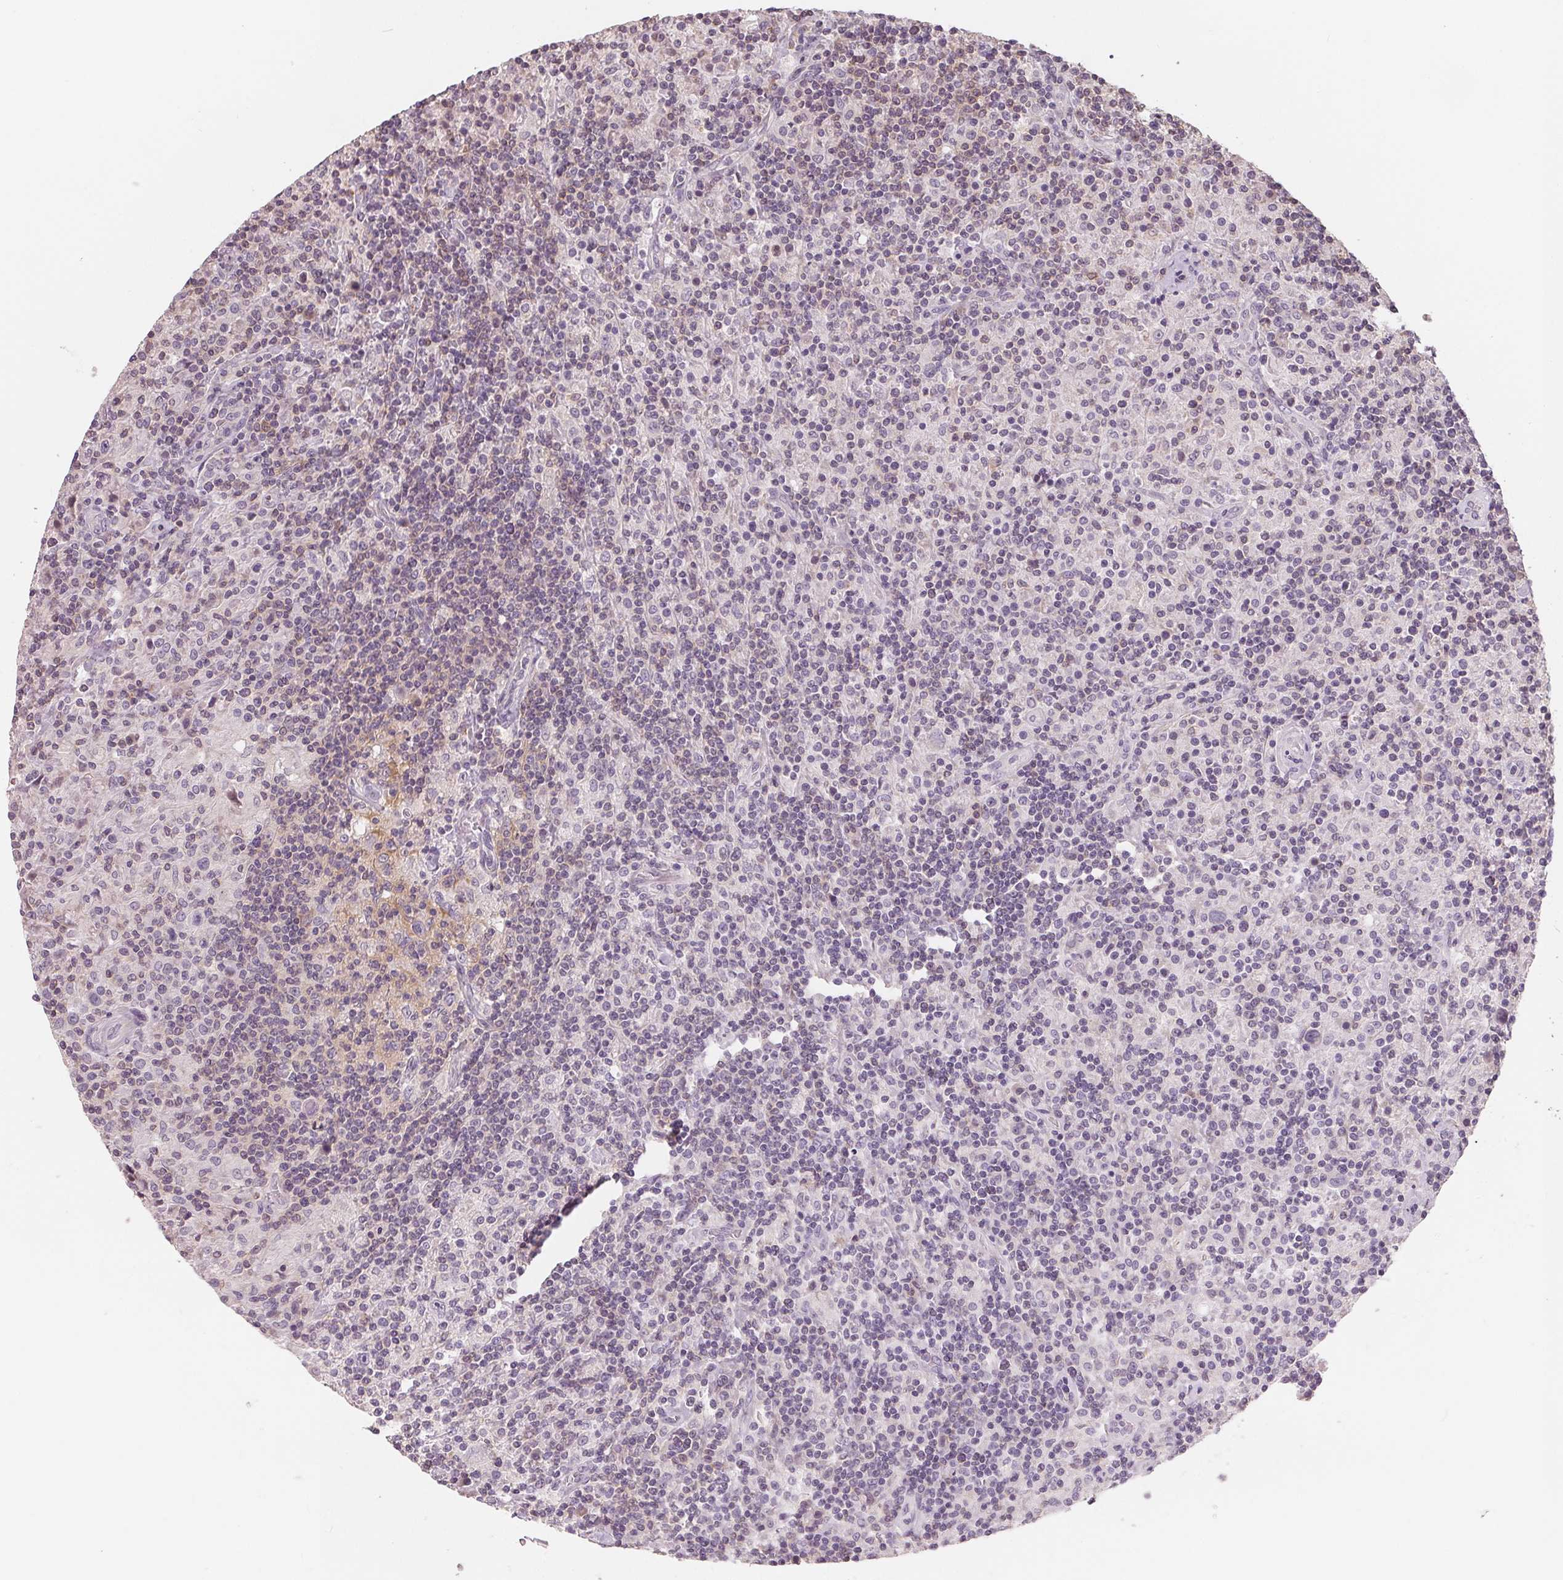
{"staining": {"intensity": "negative", "quantity": "none", "location": "none"}, "tissue": "lymphoma", "cell_type": "Tumor cells", "image_type": "cancer", "snomed": [{"axis": "morphology", "description": "Hodgkin's disease, NOS"}, {"axis": "topography", "description": "Lymph node"}], "caption": "Immunohistochemistry of human lymphoma shows no staining in tumor cells. Nuclei are stained in blue.", "gene": "VTCN1", "patient": {"sex": "male", "age": 70}}